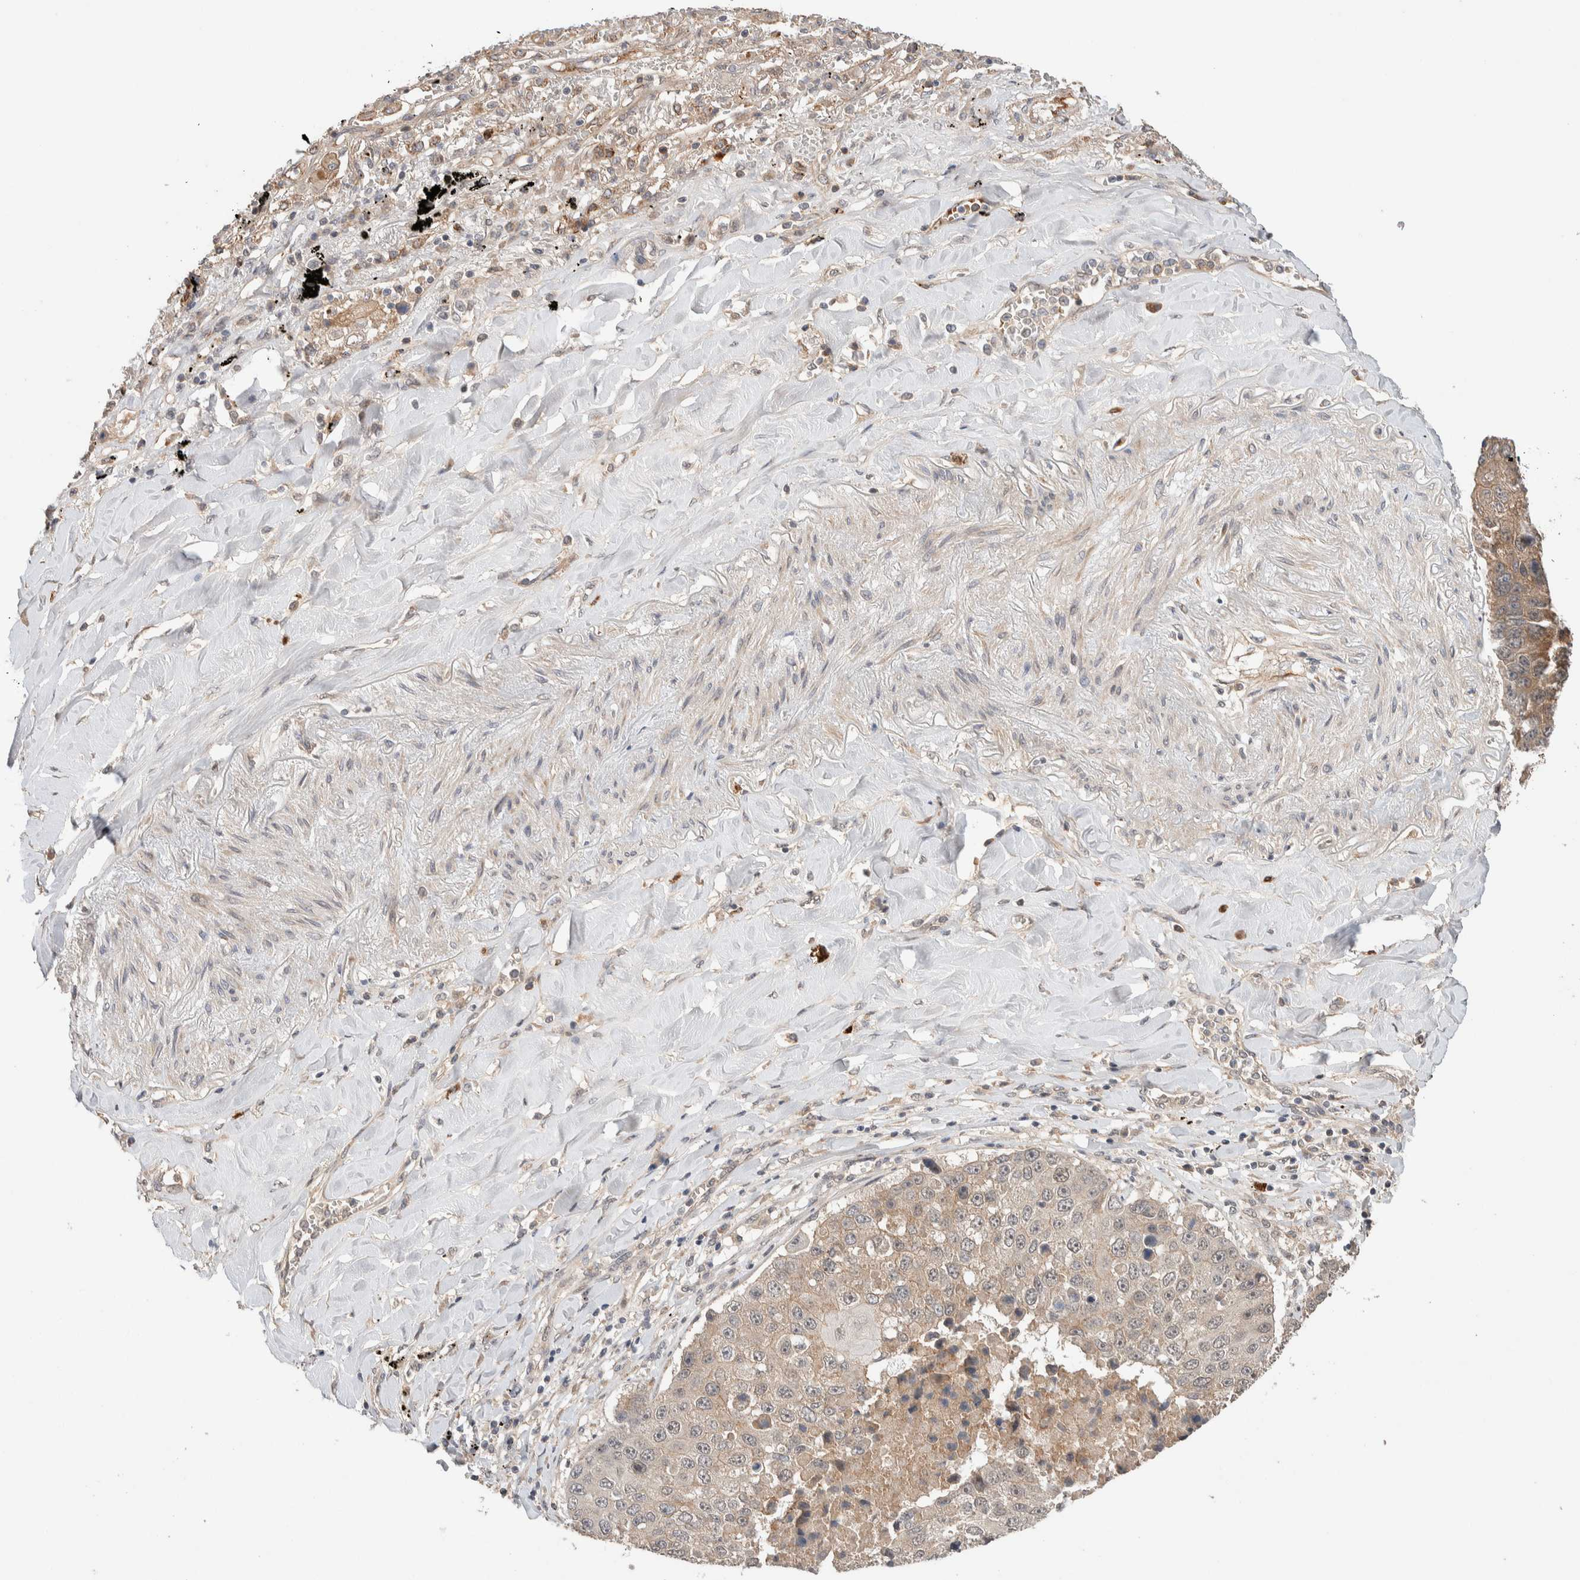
{"staining": {"intensity": "weak", "quantity": "25%-75%", "location": "cytoplasmic/membranous"}, "tissue": "lung cancer", "cell_type": "Tumor cells", "image_type": "cancer", "snomed": [{"axis": "morphology", "description": "Squamous cell carcinoma, NOS"}, {"axis": "topography", "description": "Lung"}], "caption": "IHC (DAB (3,3'-diaminobenzidine)) staining of lung cancer (squamous cell carcinoma) displays weak cytoplasmic/membranous protein staining in about 25%-75% of tumor cells.", "gene": "CASK", "patient": {"sex": "male", "age": 61}}